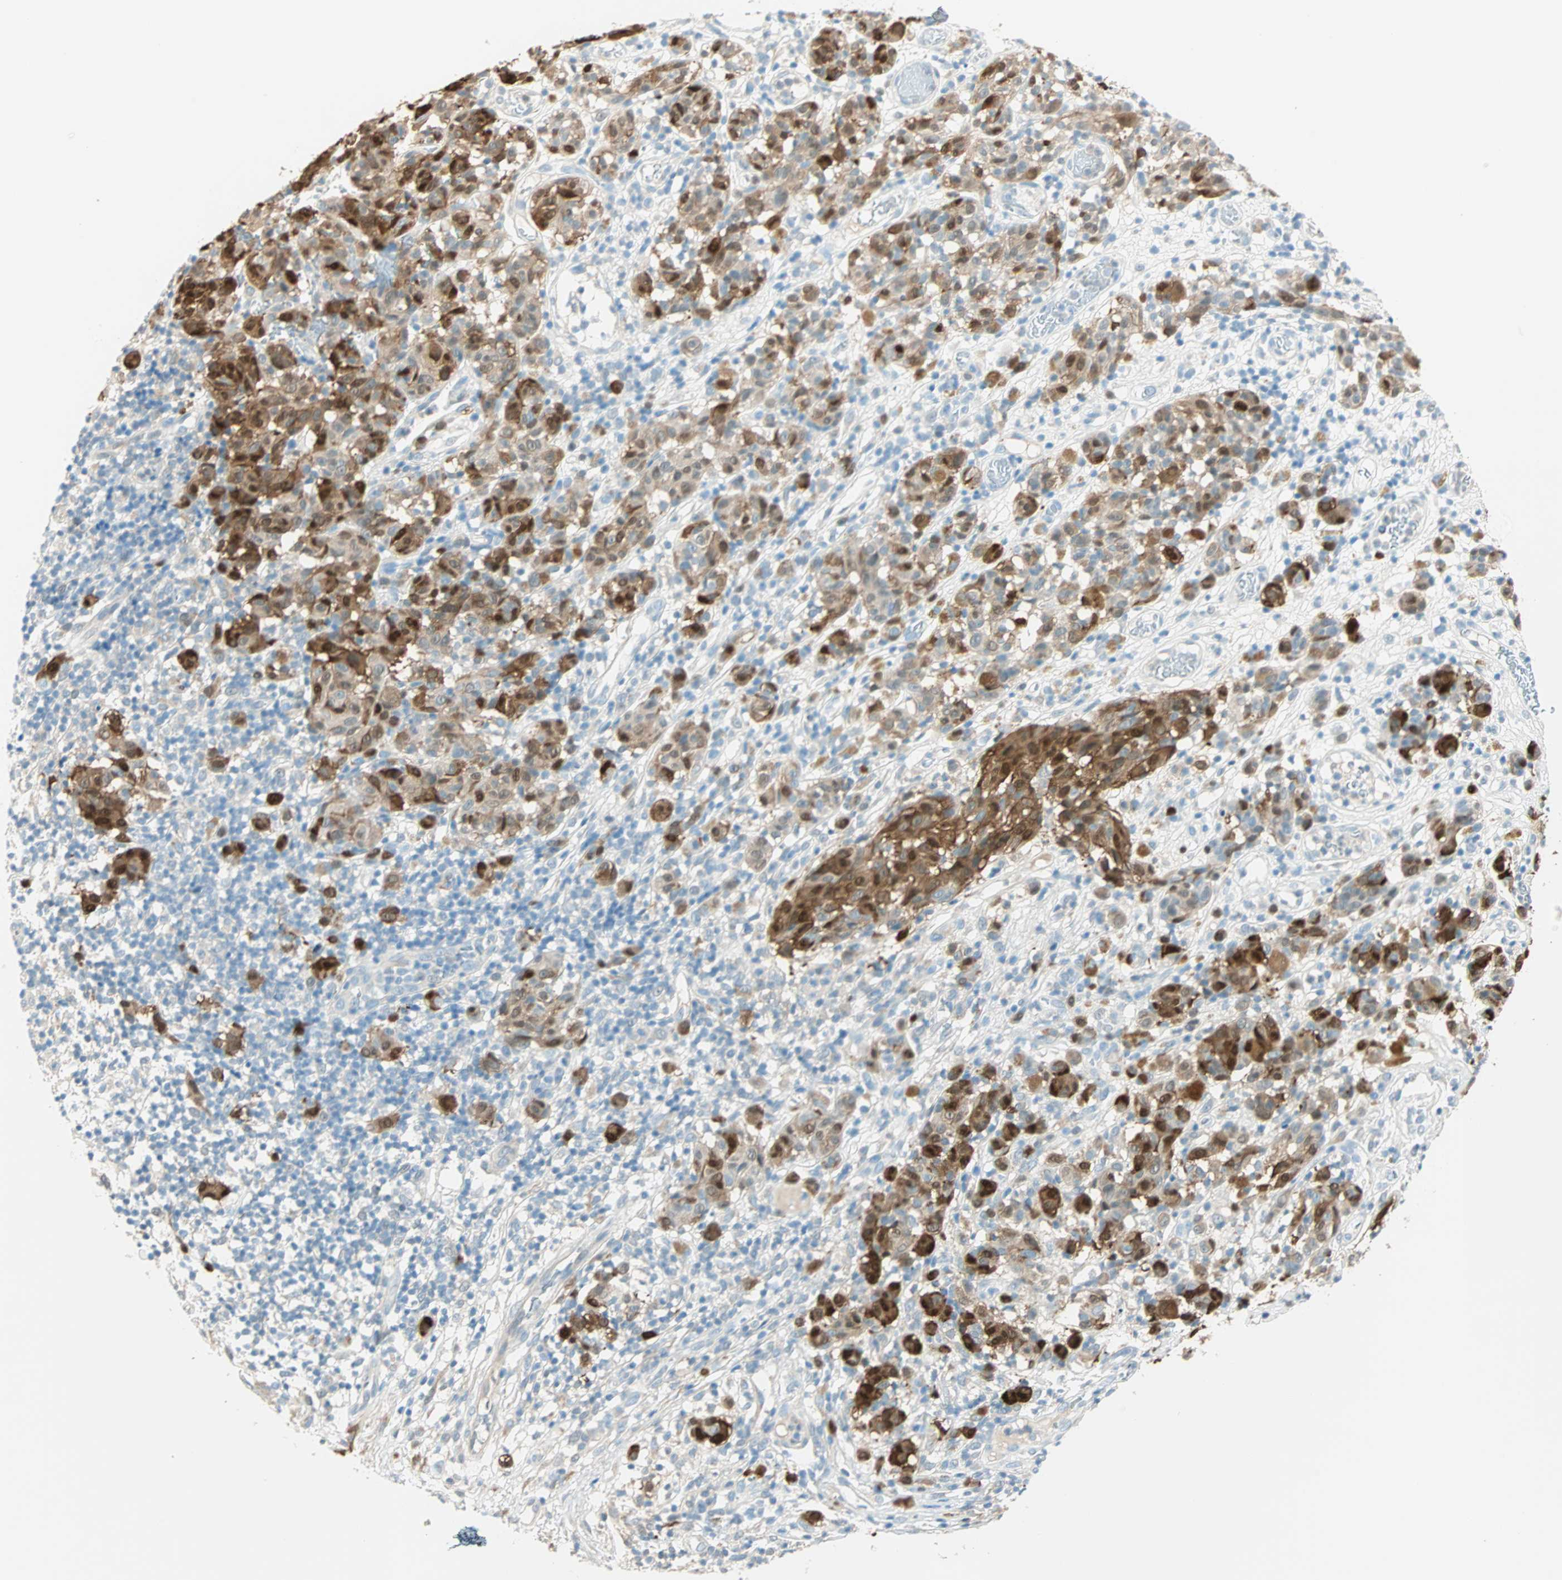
{"staining": {"intensity": "strong", "quantity": ">75%", "location": "cytoplasmic/membranous,nuclear"}, "tissue": "melanoma", "cell_type": "Tumor cells", "image_type": "cancer", "snomed": [{"axis": "morphology", "description": "Malignant melanoma, NOS"}, {"axis": "topography", "description": "Skin"}], "caption": "Approximately >75% of tumor cells in human melanoma reveal strong cytoplasmic/membranous and nuclear protein expression as visualized by brown immunohistochemical staining.", "gene": "S100A1", "patient": {"sex": "female", "age": 46}}